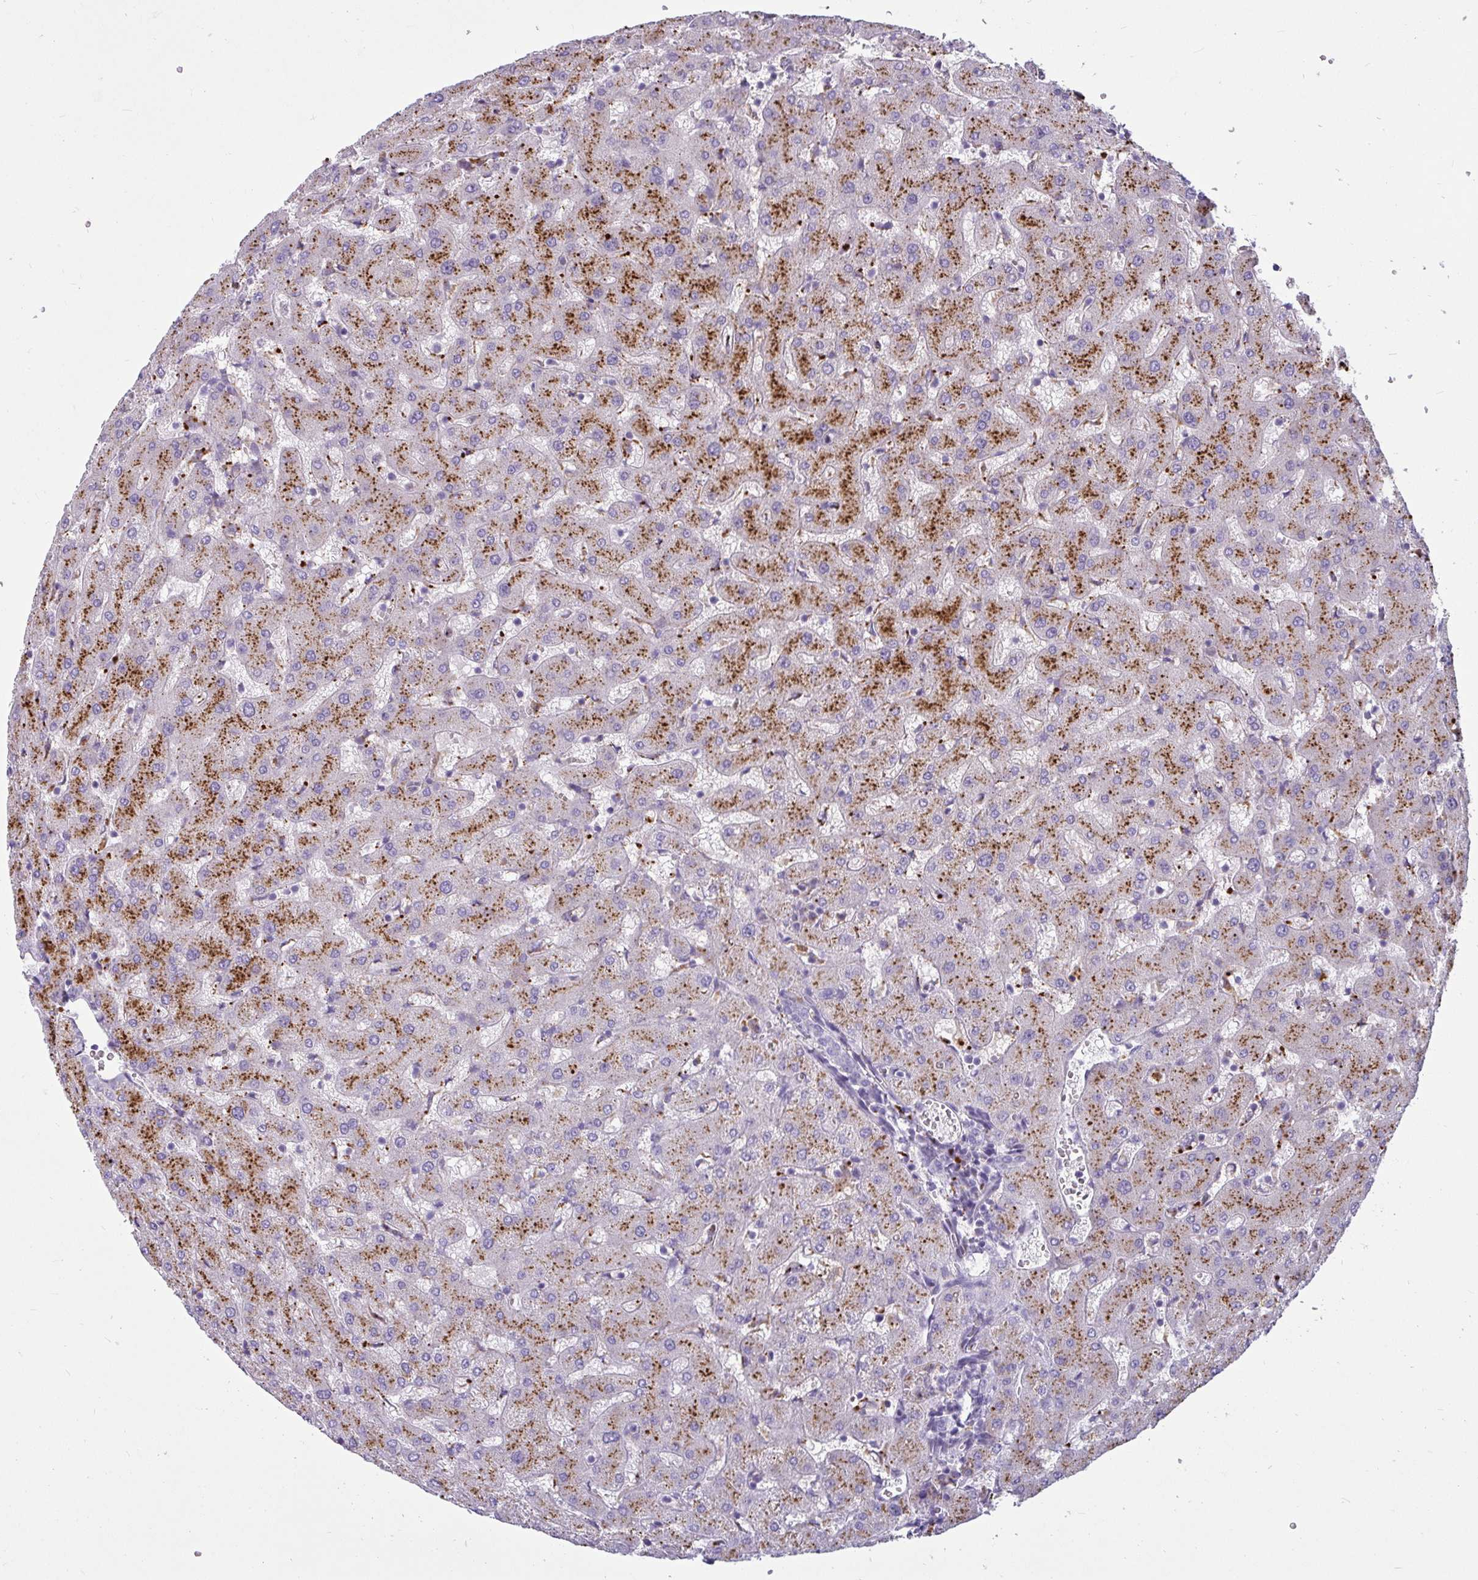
{"staining": {"intensity": "negative", "quantity": "none", "location": "none"}, "tissue": "liver", "cell_type": "Cholangiocytes", "image_type": "normal", "snomed": [{"axis": "morphology", "description": "Normal tissue, NOS"}, {"axis": "topography", "description": "Liver"}], "caption": "Liver stained for a protein using immunohistochemistry (IHC) shows no positivity cholangiocytes.", "gene": "CTSZ", "patient": {"sex": "female", "age": 63}}